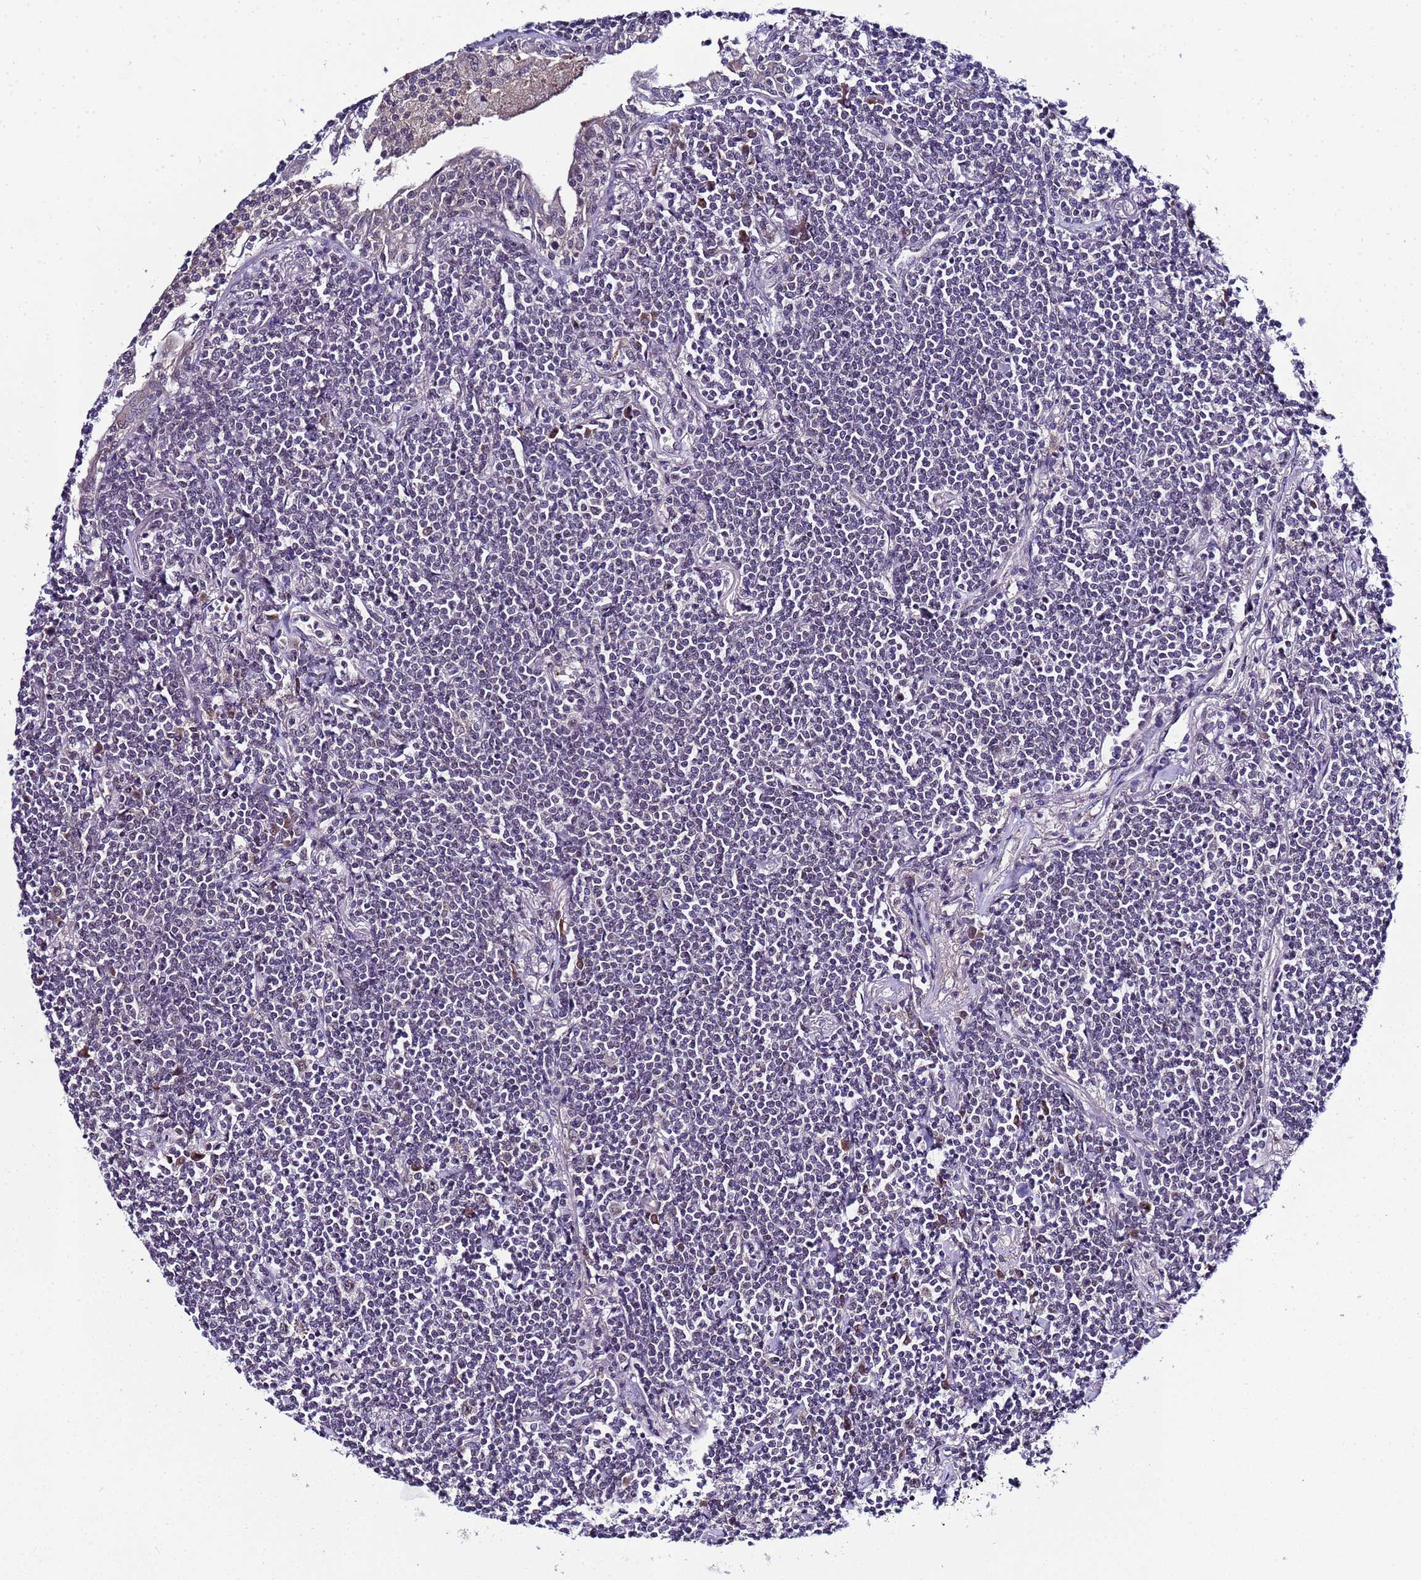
{"staining": {"intensity": "negative", "quantity": "none", "location": "none"}, "tissue": "lymphoma", "cell_type": "Tumor cells", "image_type": "cancer", "snomed": [{"axis": "morphology", "description": "Malignant lymphoma, non-Hodgkin's type, Low grade"}, {"axis": "topography", "description": "Lung"}], "caption": "A micrograph of lymphoma stained for a protein demonstrates no brown staining in tumor cells.", "gene": "C19orf47", "patient": {"sex": "female", "age": 71}}